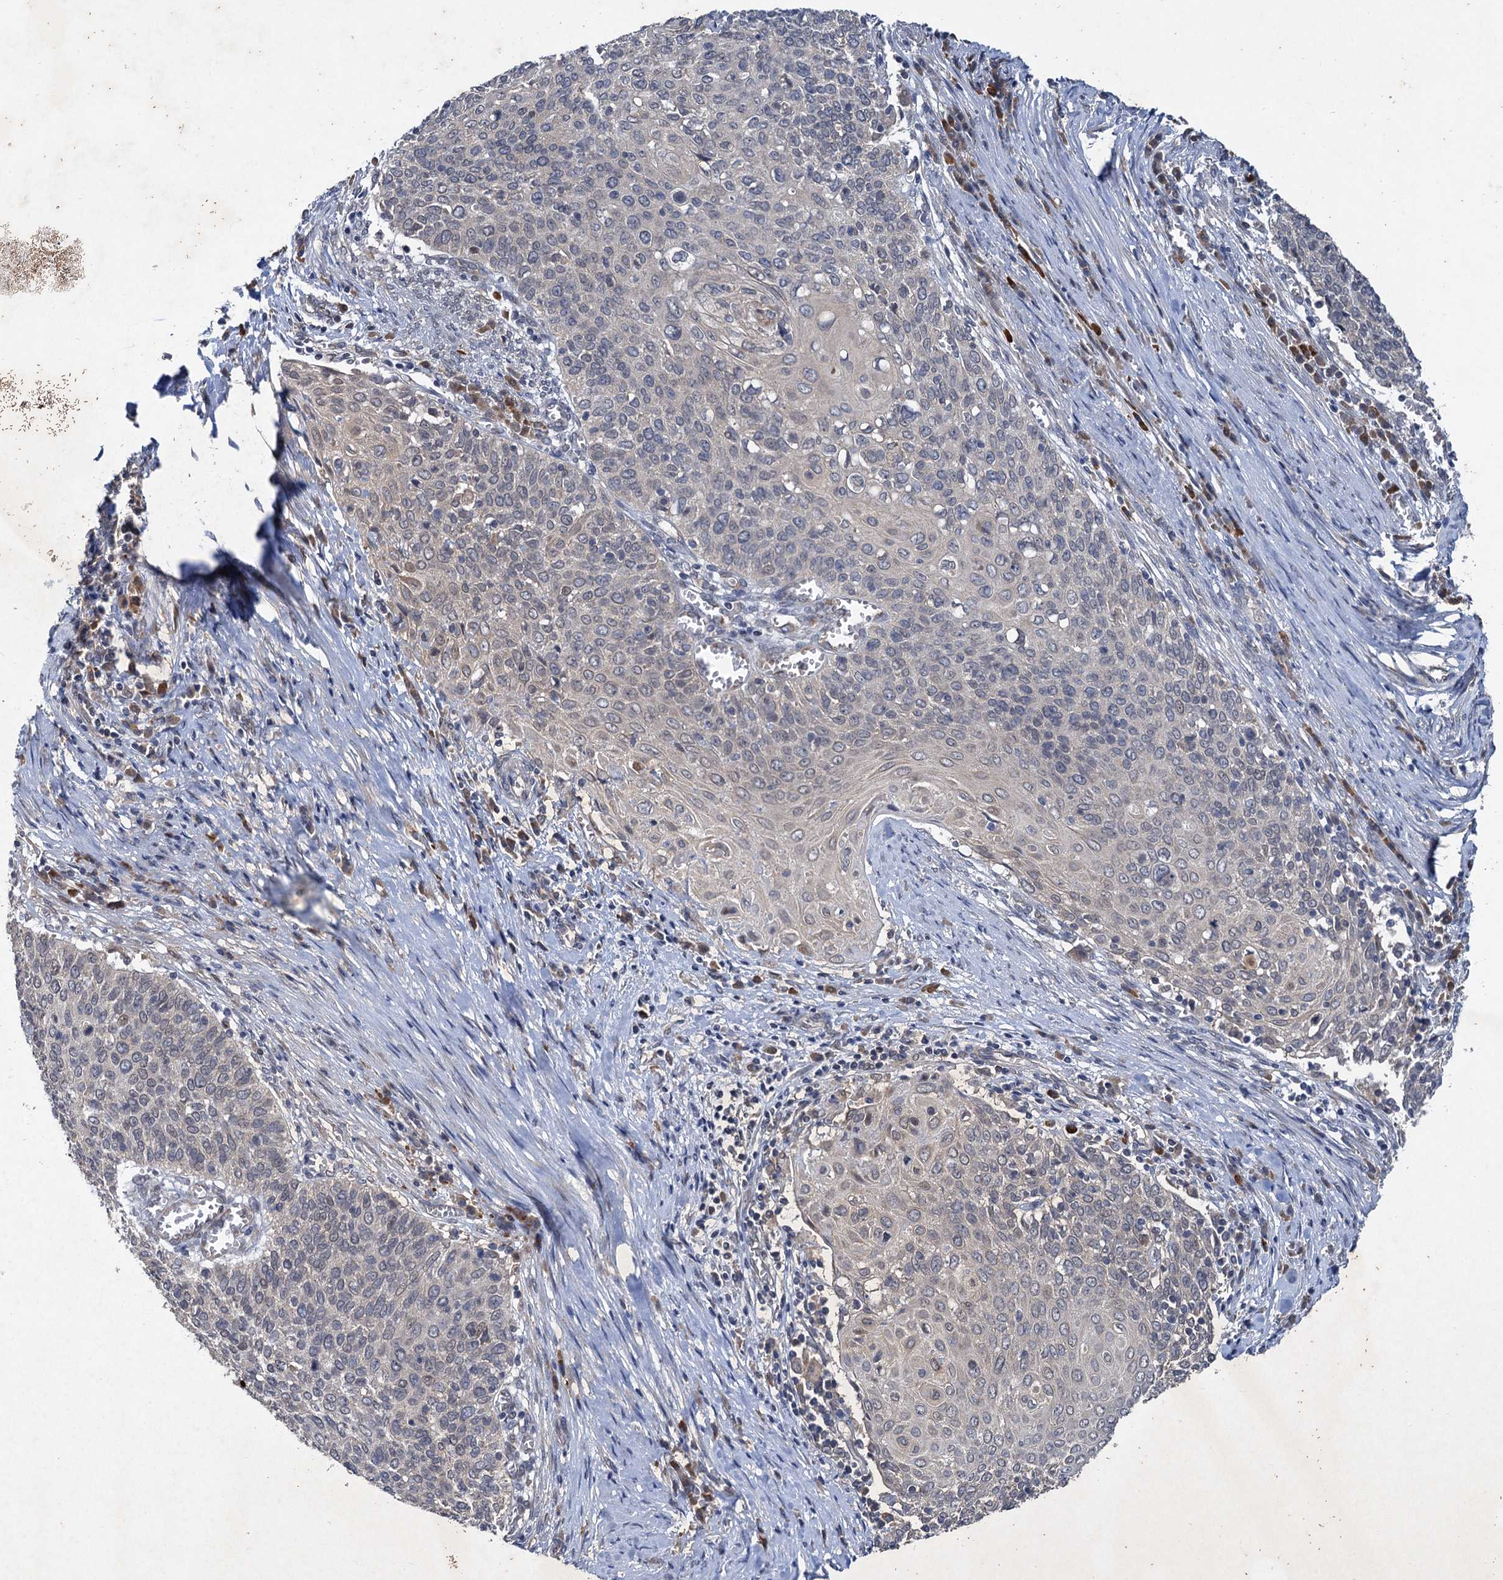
{"staining": {"intensity": "negative", "quantity": "none", "location": "none"}, "tissue": "cervical cancer", "cell_type": "Tumor cells", "image_type": "cancer", "snomed": [{"axis": "morphology", "description": "Squamous cell carcinoma, NOS"}, {"axis": "topography", "description": "Cervix"}], "caption": "There is no significant positivity in tumor cells of cervical cancer.", "gene": "TMEM39B", "patient": {"sex": "female", "age": 39}}